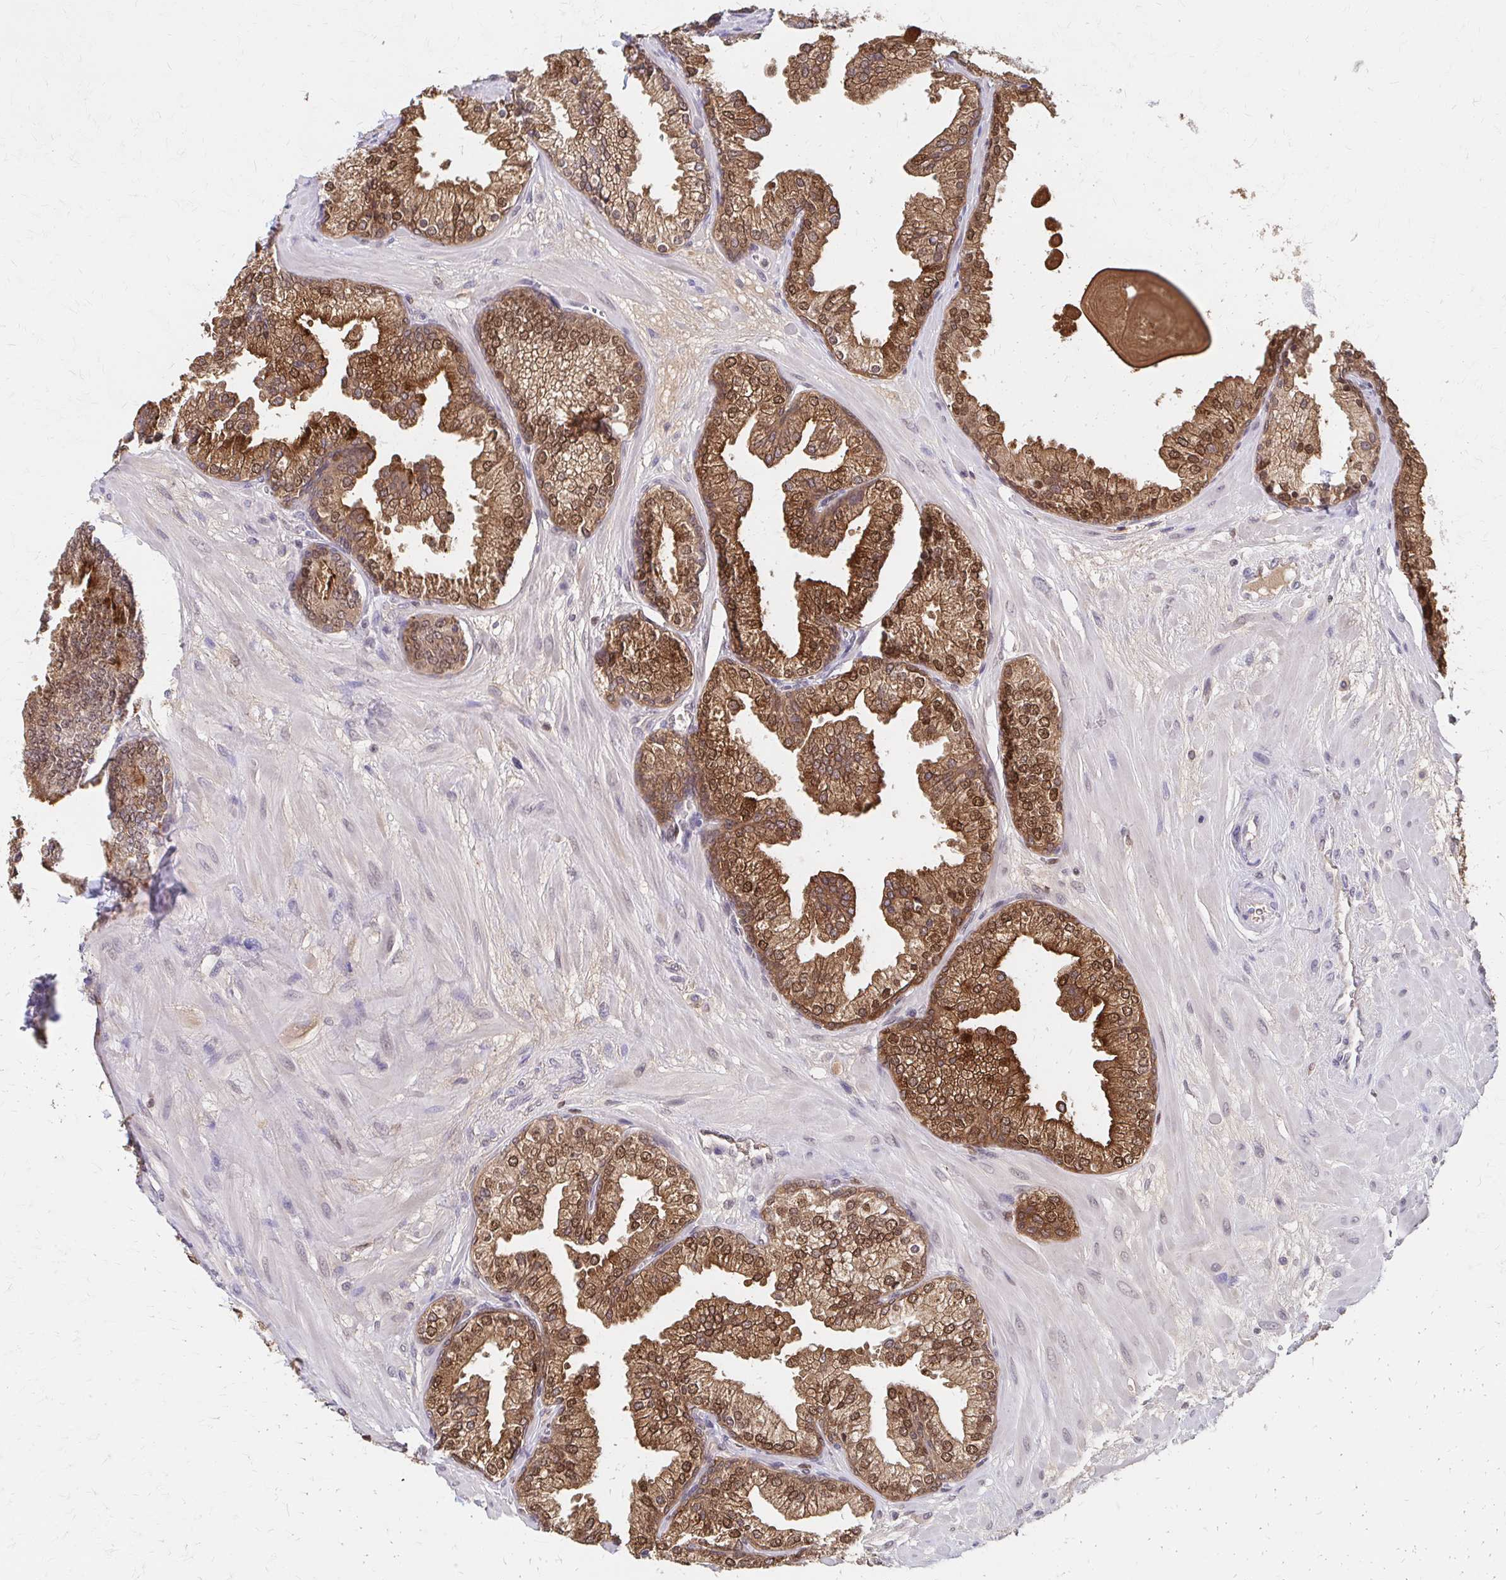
{"staining": {"intensity": "moderate", "quantity": ">75%", "location": "cytoplasmic/membranous,nuclear"}, "tissue": "prostate", "cell_type": "Glandular cells", "image_type": "normal", "snomed": [{"axis": "morphology", "description": "Normal tissue, NOS"}, {"axis": "topography", "description": "Prostate"}, {"axis": "topography", "description": "Peripheral nerve tissue"}], "caption": "Protein expression by IHC displays moderate cytoplasmic/membranous,nuclear staining in about >75% of glandular cells in benign prostate.", "gene": "AZGP1", "patient": {"sex": "male", "age": 61}}